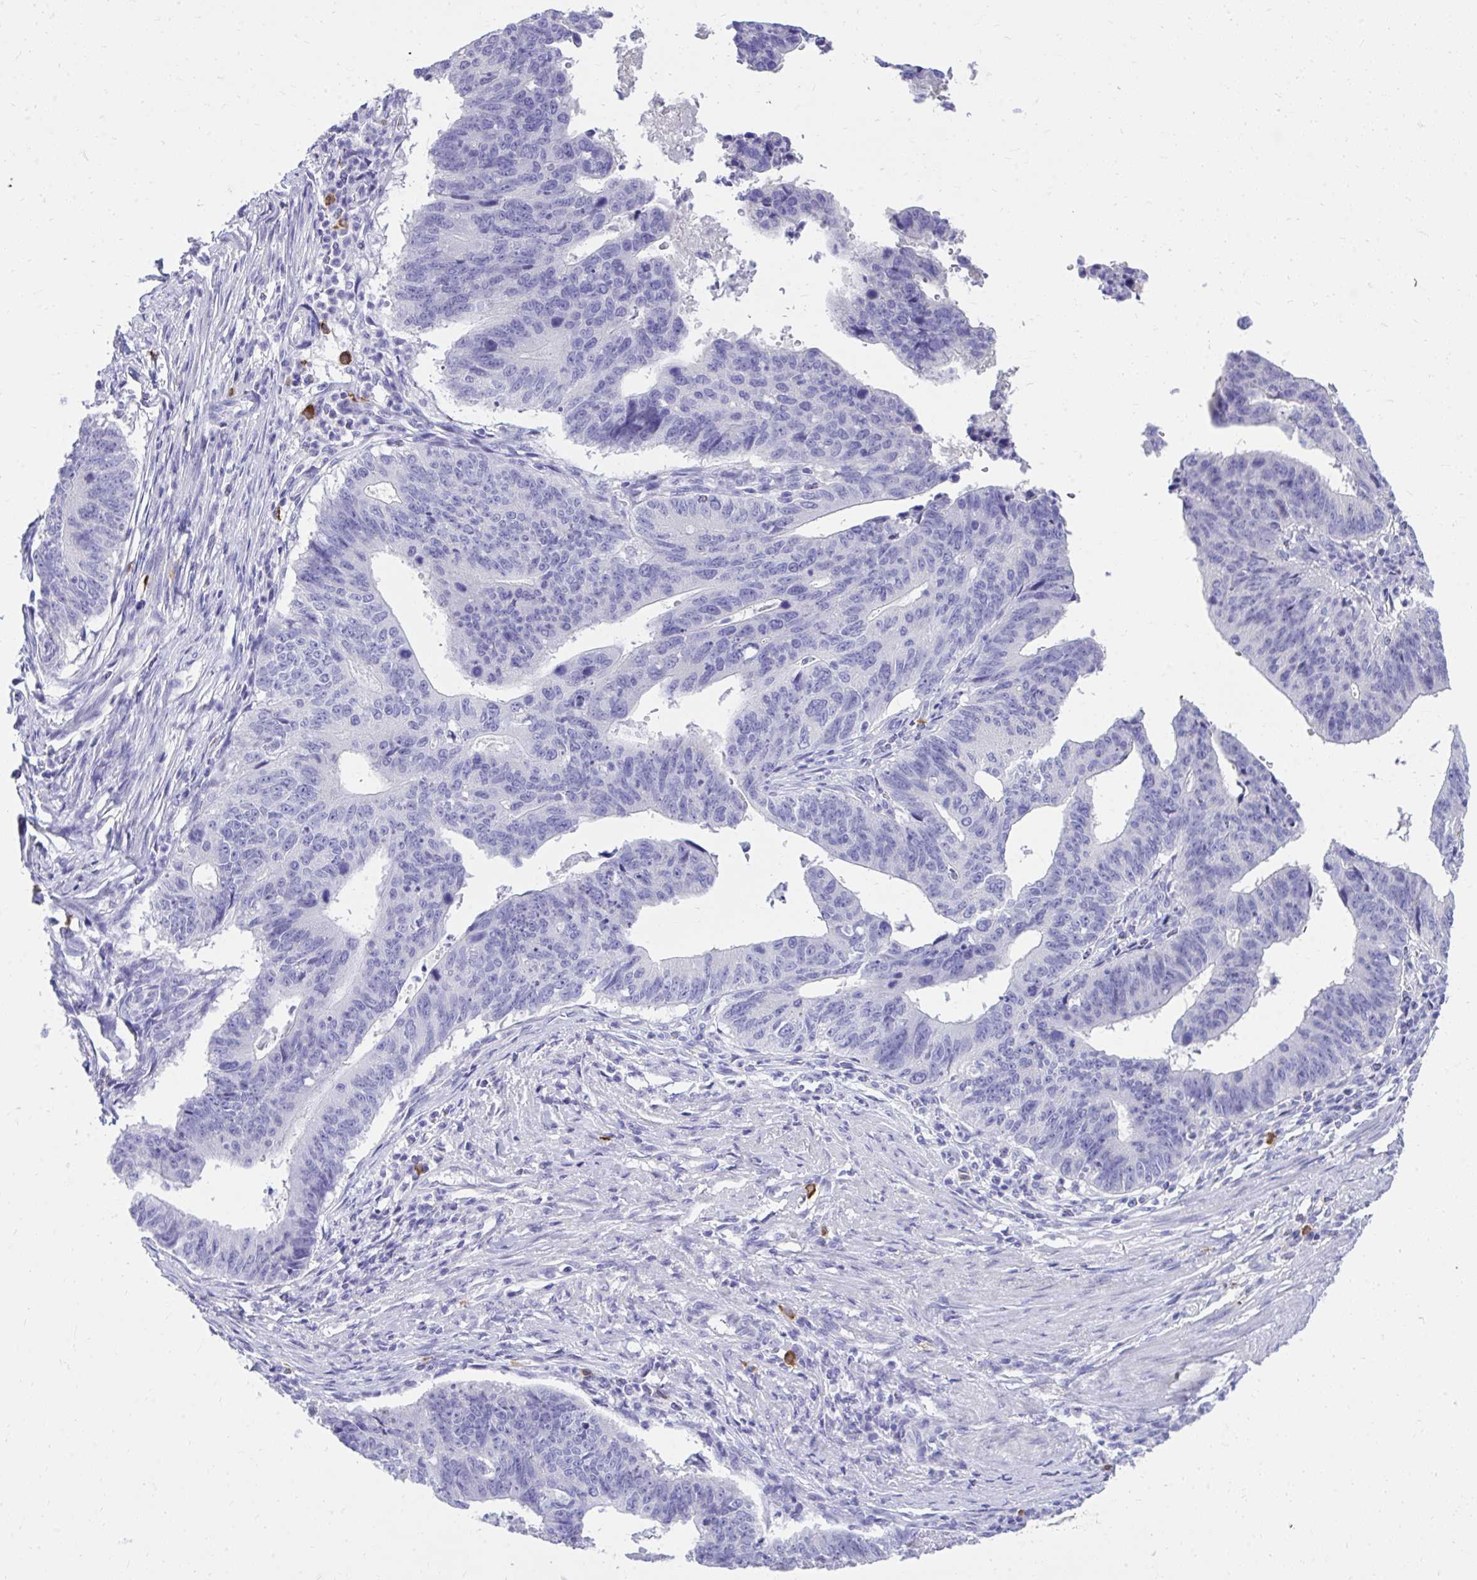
{"staining": {"intensity": "negative", "quantity": "none", "location": "none"}, "tissue": "stomach cancer", "cell_type": "Tumor cells", "image_type": "cancer", "snomed": [{"axis": "morphology", "description": "Adenocarcinoma, NOS"}, {"axis": "topography", "description": "Stomach"}], "caption": "Immunohistochemistry micrograph of human adenocarcinoma (stomach) stained for a protein (brown), which shows no staining in tumor cells.", "gene": "PSD", "patient": {"sex": "male", "age": 59}}